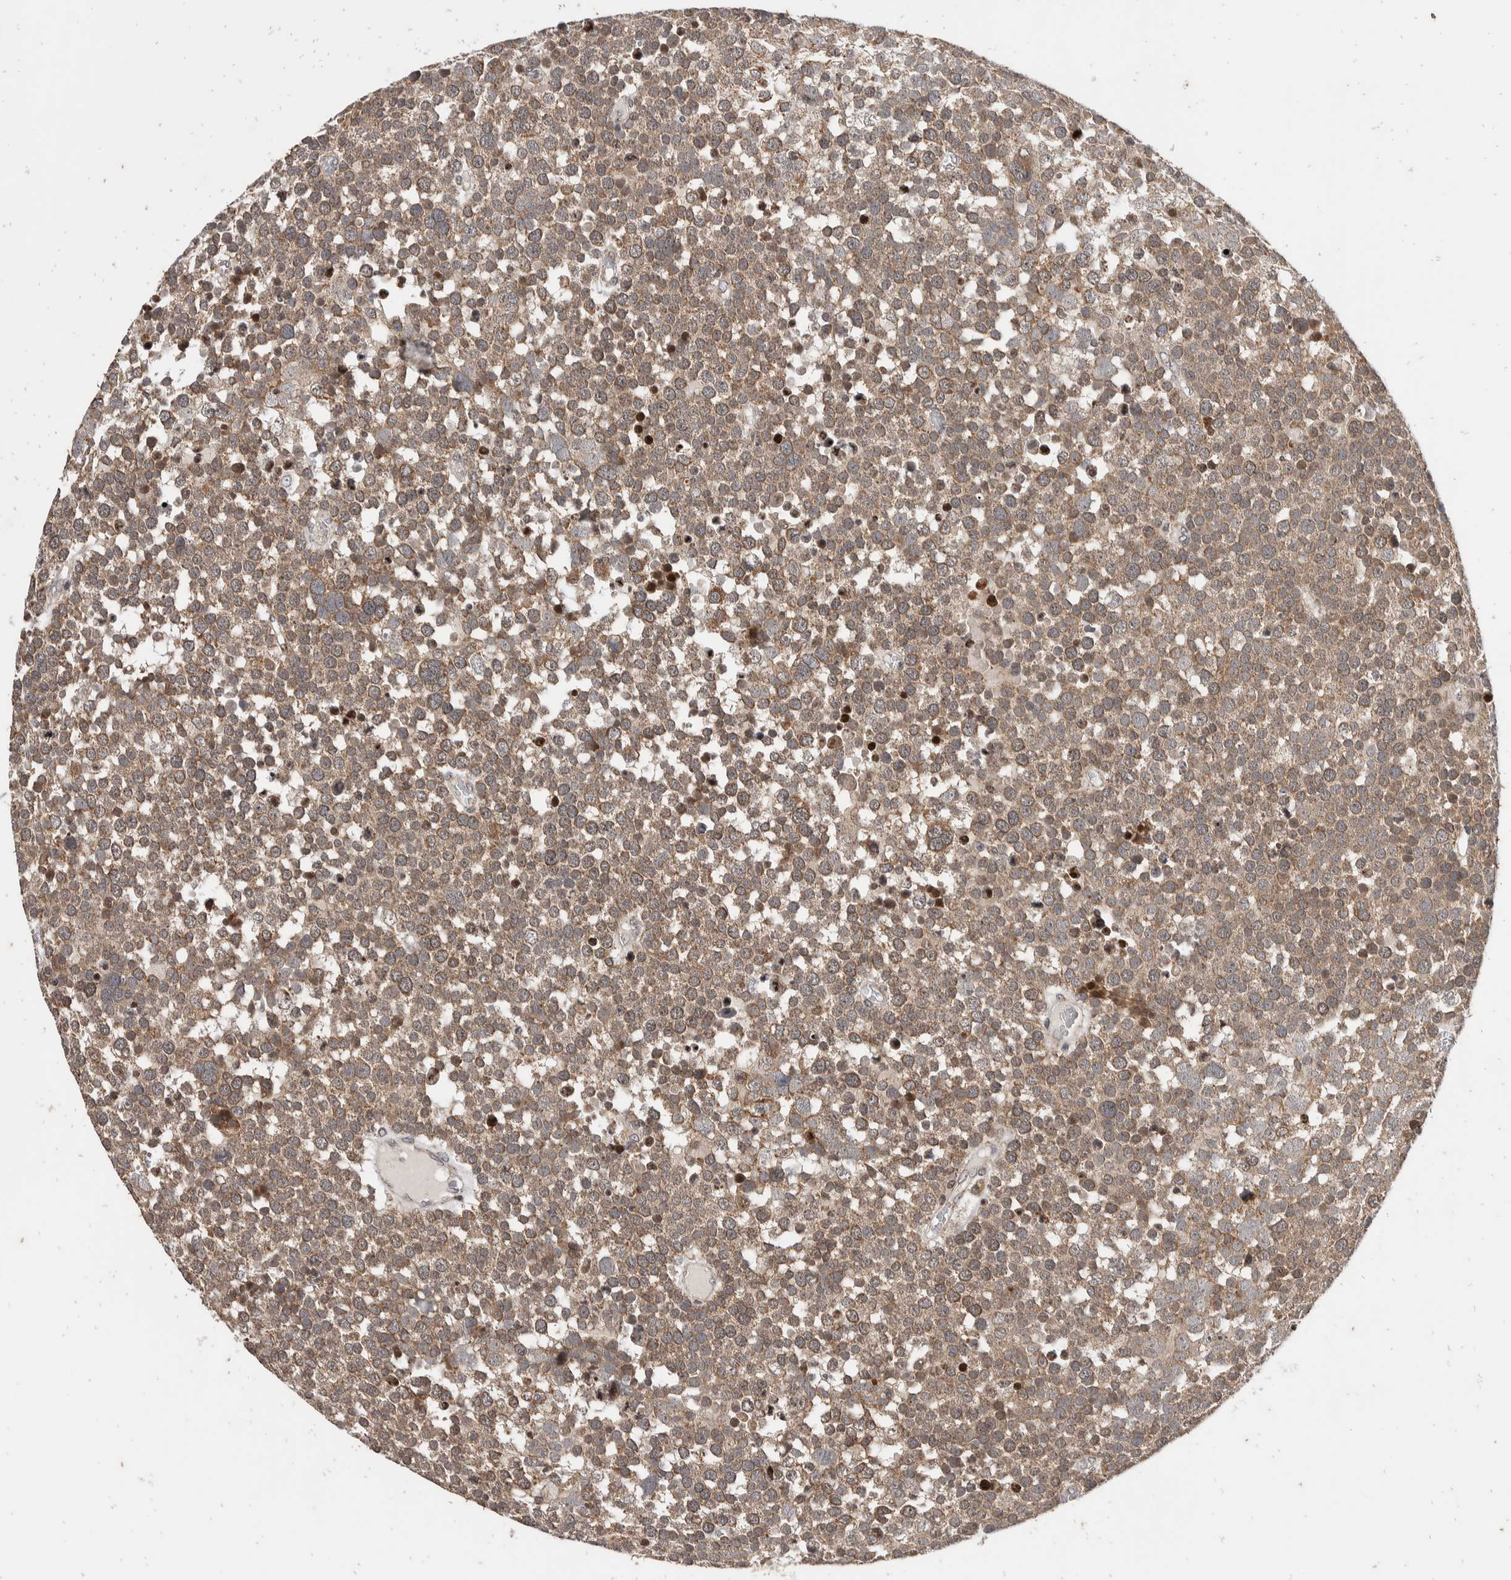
{"staining": {"intensity": "weak", "quantity": ">75%", "location": "cytoplasmic/membranous"}, "tissue": "testis cancer", "cell_type": "Tumor cells", "image_type": "cancer", "snomed": [{"axis": "morphology", "description": "Seminoma, NOS"}, {"axis": "topography", "description": "Testis"}], "caption": "A high-resolution image shows immunohistochemistry staining of testis cancer (seminoma), which demonstrates weak cytoplasmic/membranous staining in about >75% of tumor cells.", "gene": "ATXN7L1", "patient": {"sex": "male", "age": 71}}